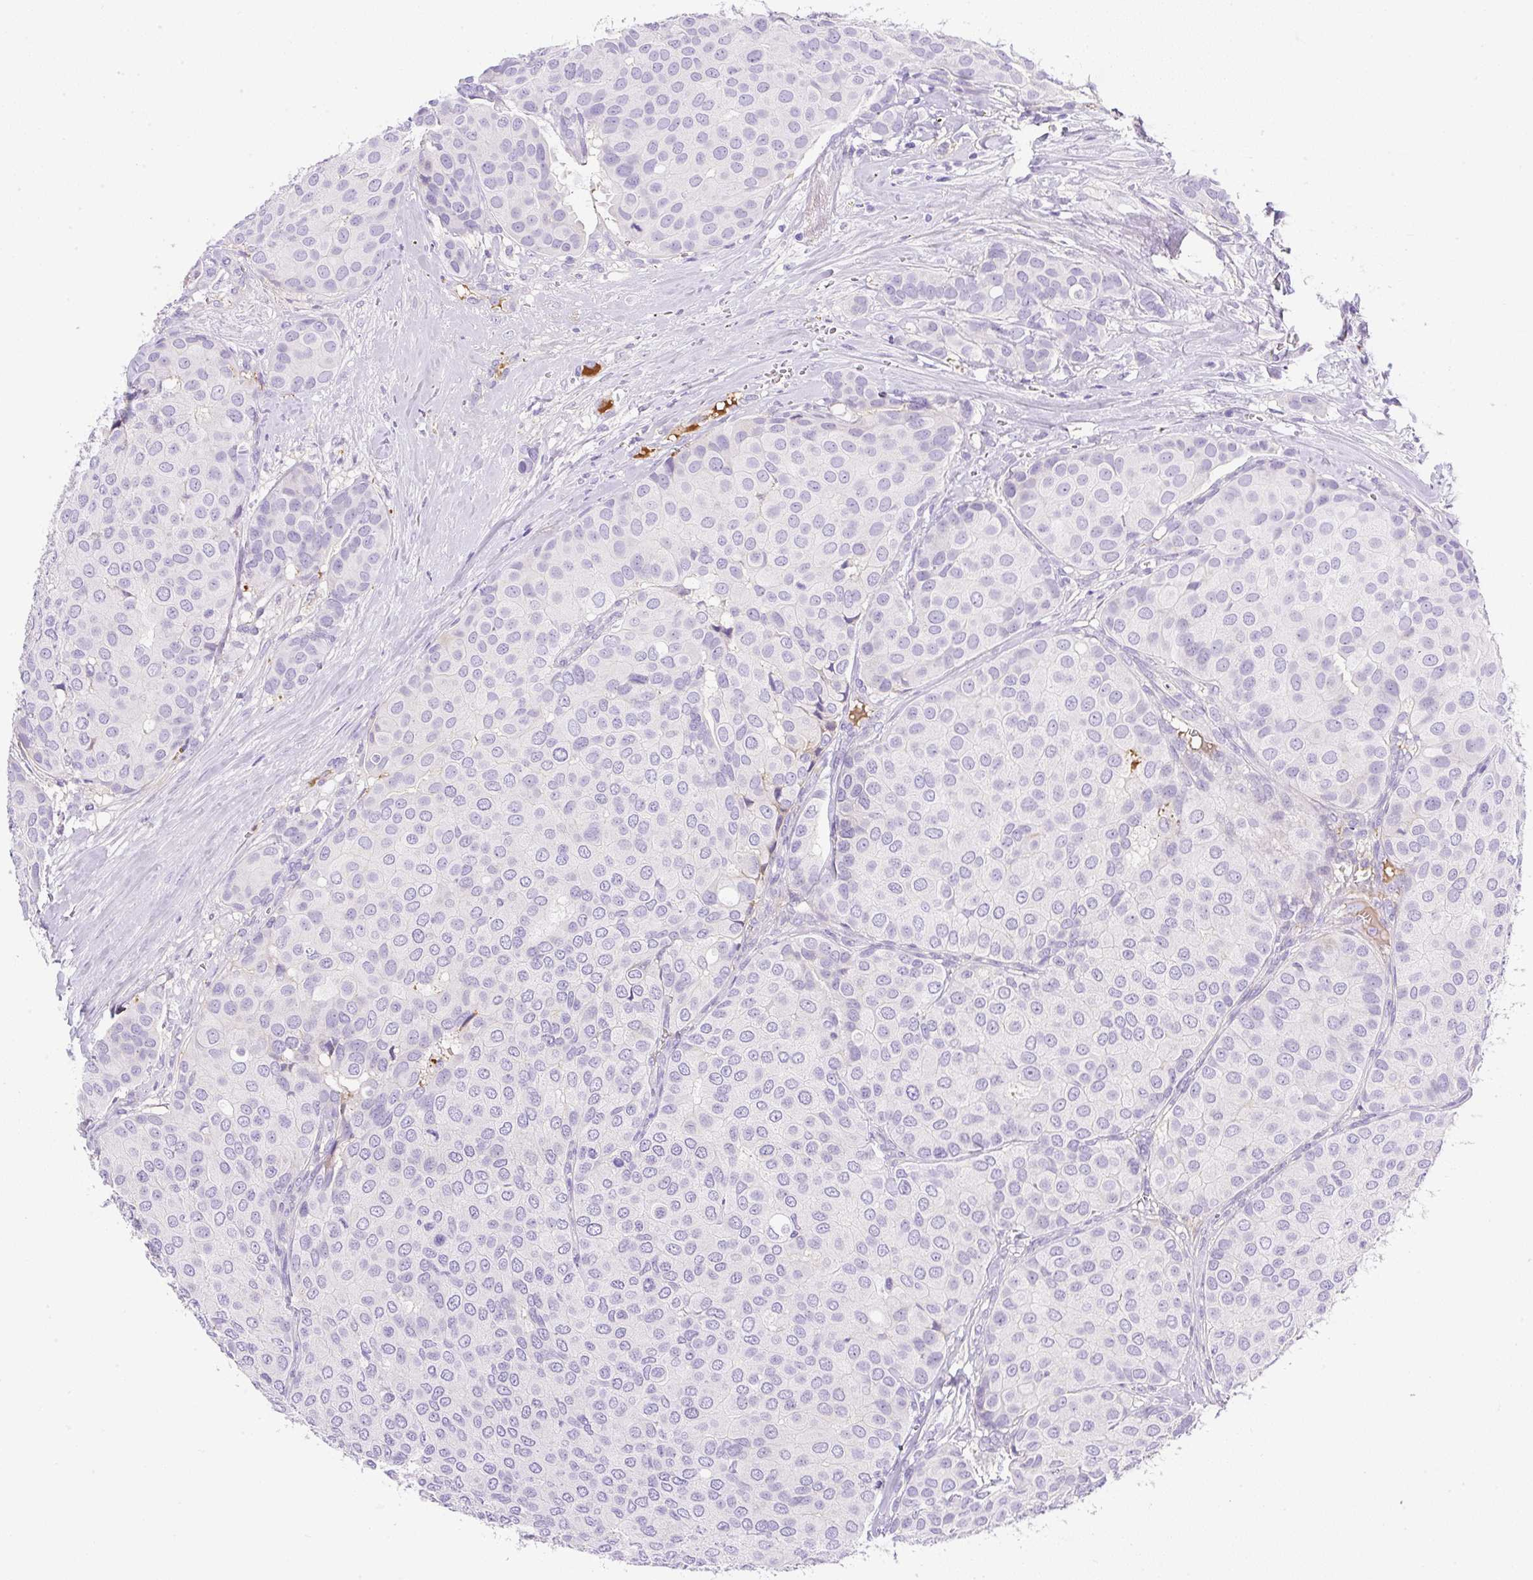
{"staining": {"intensity": "negative", "quantity": "none", "location": "none"}, "tissue": "breast cancer", "cell_type": "Tumor cells", "image_type": "cancer", "snomed": [{"axis": "morphology", "description": "Duct carcinoma"}, {"axis": "topography", "description": "Breast"}], "caption": "IHC micrograph of neoplastic tissue: human breast infiltrating ductal carcinoma stained with DAB shows no significant protein expression in tumor cells.", "gene": "TDRD15", "patient": {"sex": "female", "age": 70}}